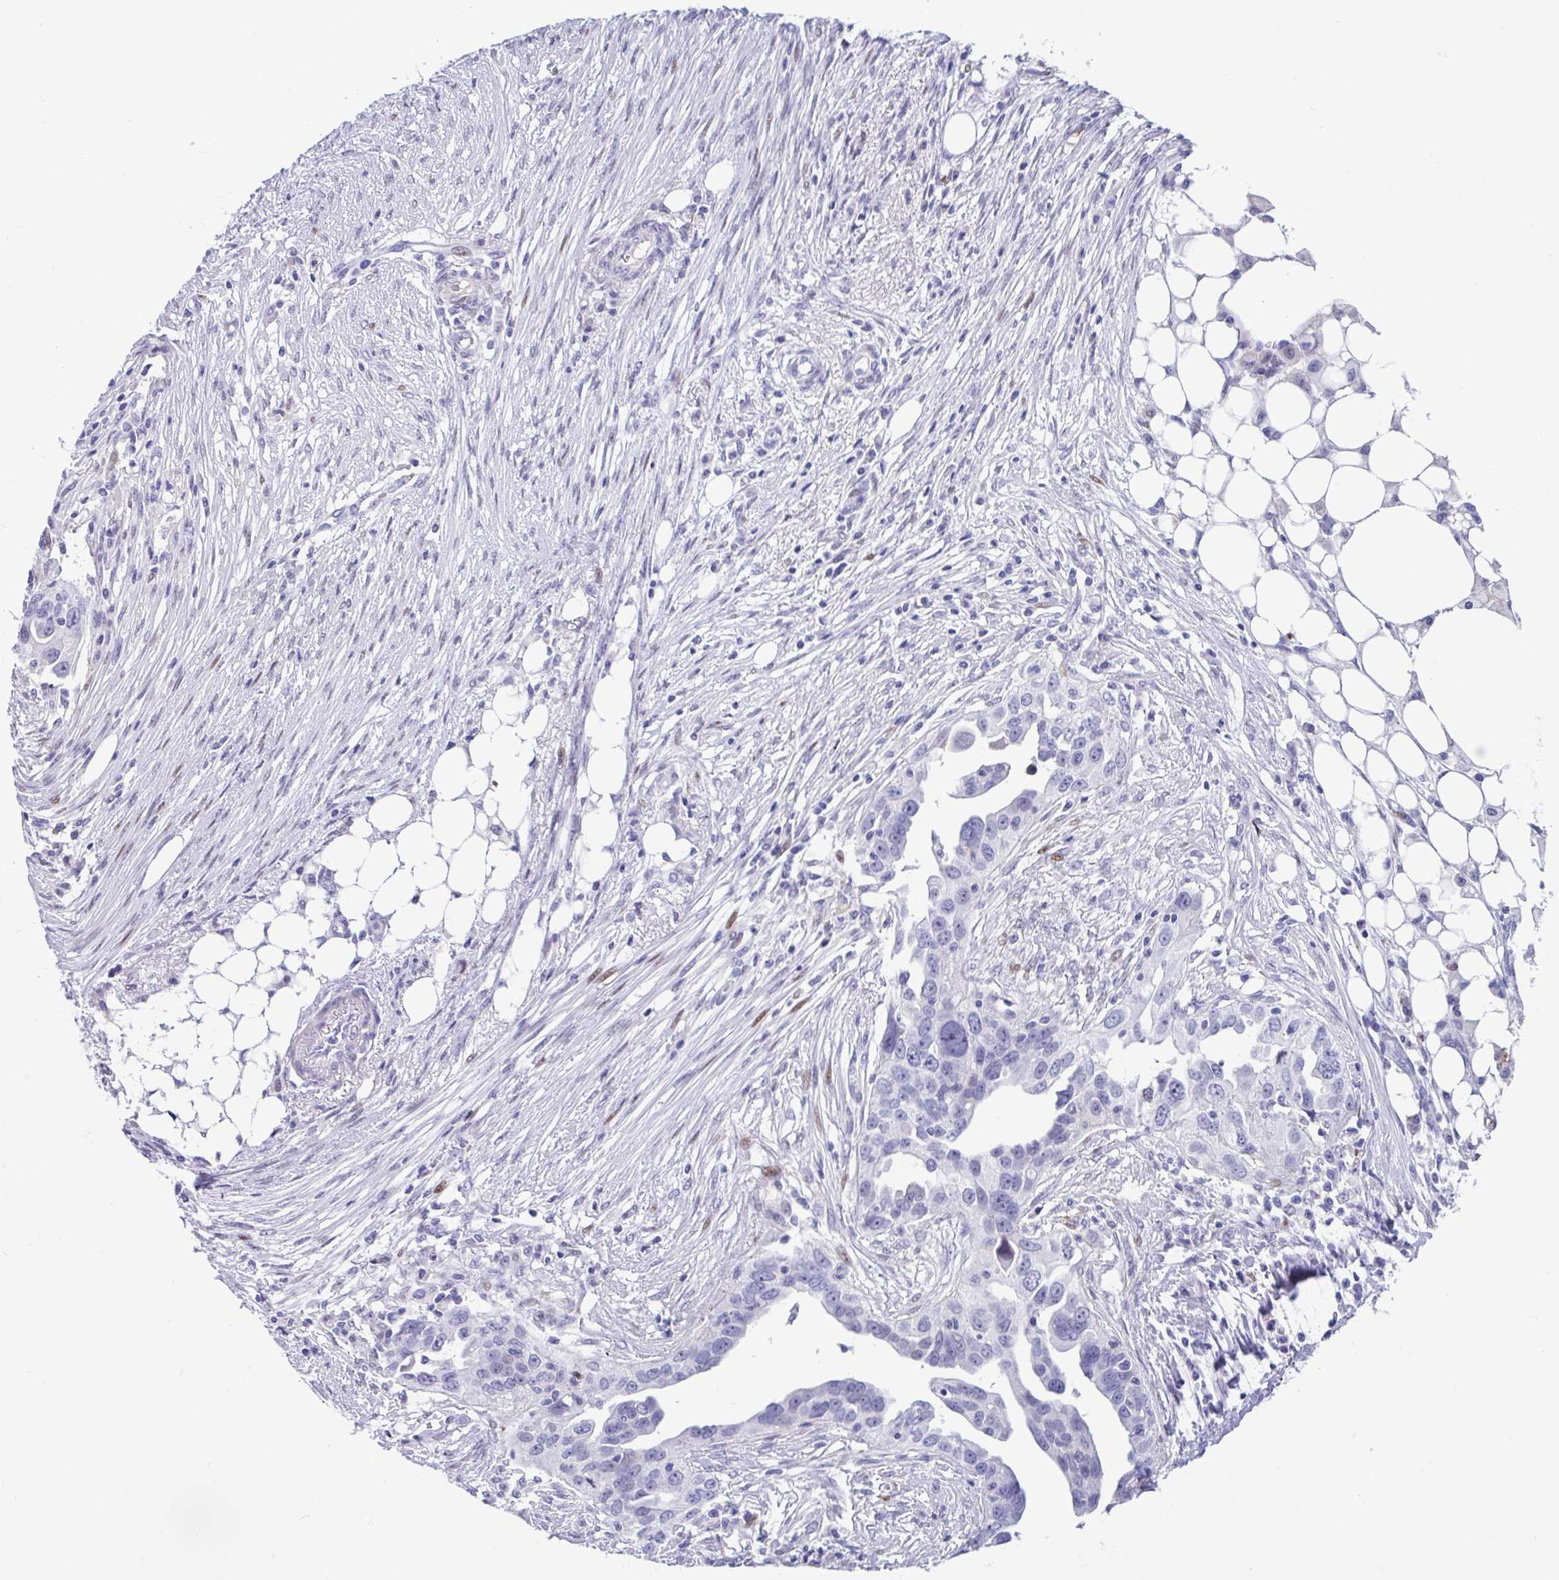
{"staining": {"intensity": "negative", "quantity": "none", "location": "none"}, "tissue": "ovarian cancer", "cell_type": "Tumor cells", "image_type": "cancer", "snomed": [{"axis": "morphology", "description": "Carcinoma, endometroid"}, {"axis": "morphology", "description": "Cystadenocarcinoma, serous, NOS"}, {"axis": "topography", "description": "Ovary"}], "caption": "Immunohistochemistry (IHC) histopathology image of neoplastic tissue: ovarian cancer (endometroid carcinoma) stained with DAB (3,3'-diaminobenzidine) reveals no significant protein positivity in tumor cells.", "gene": "NHLH2", "patient": {"sex": "female", "age": 45}}